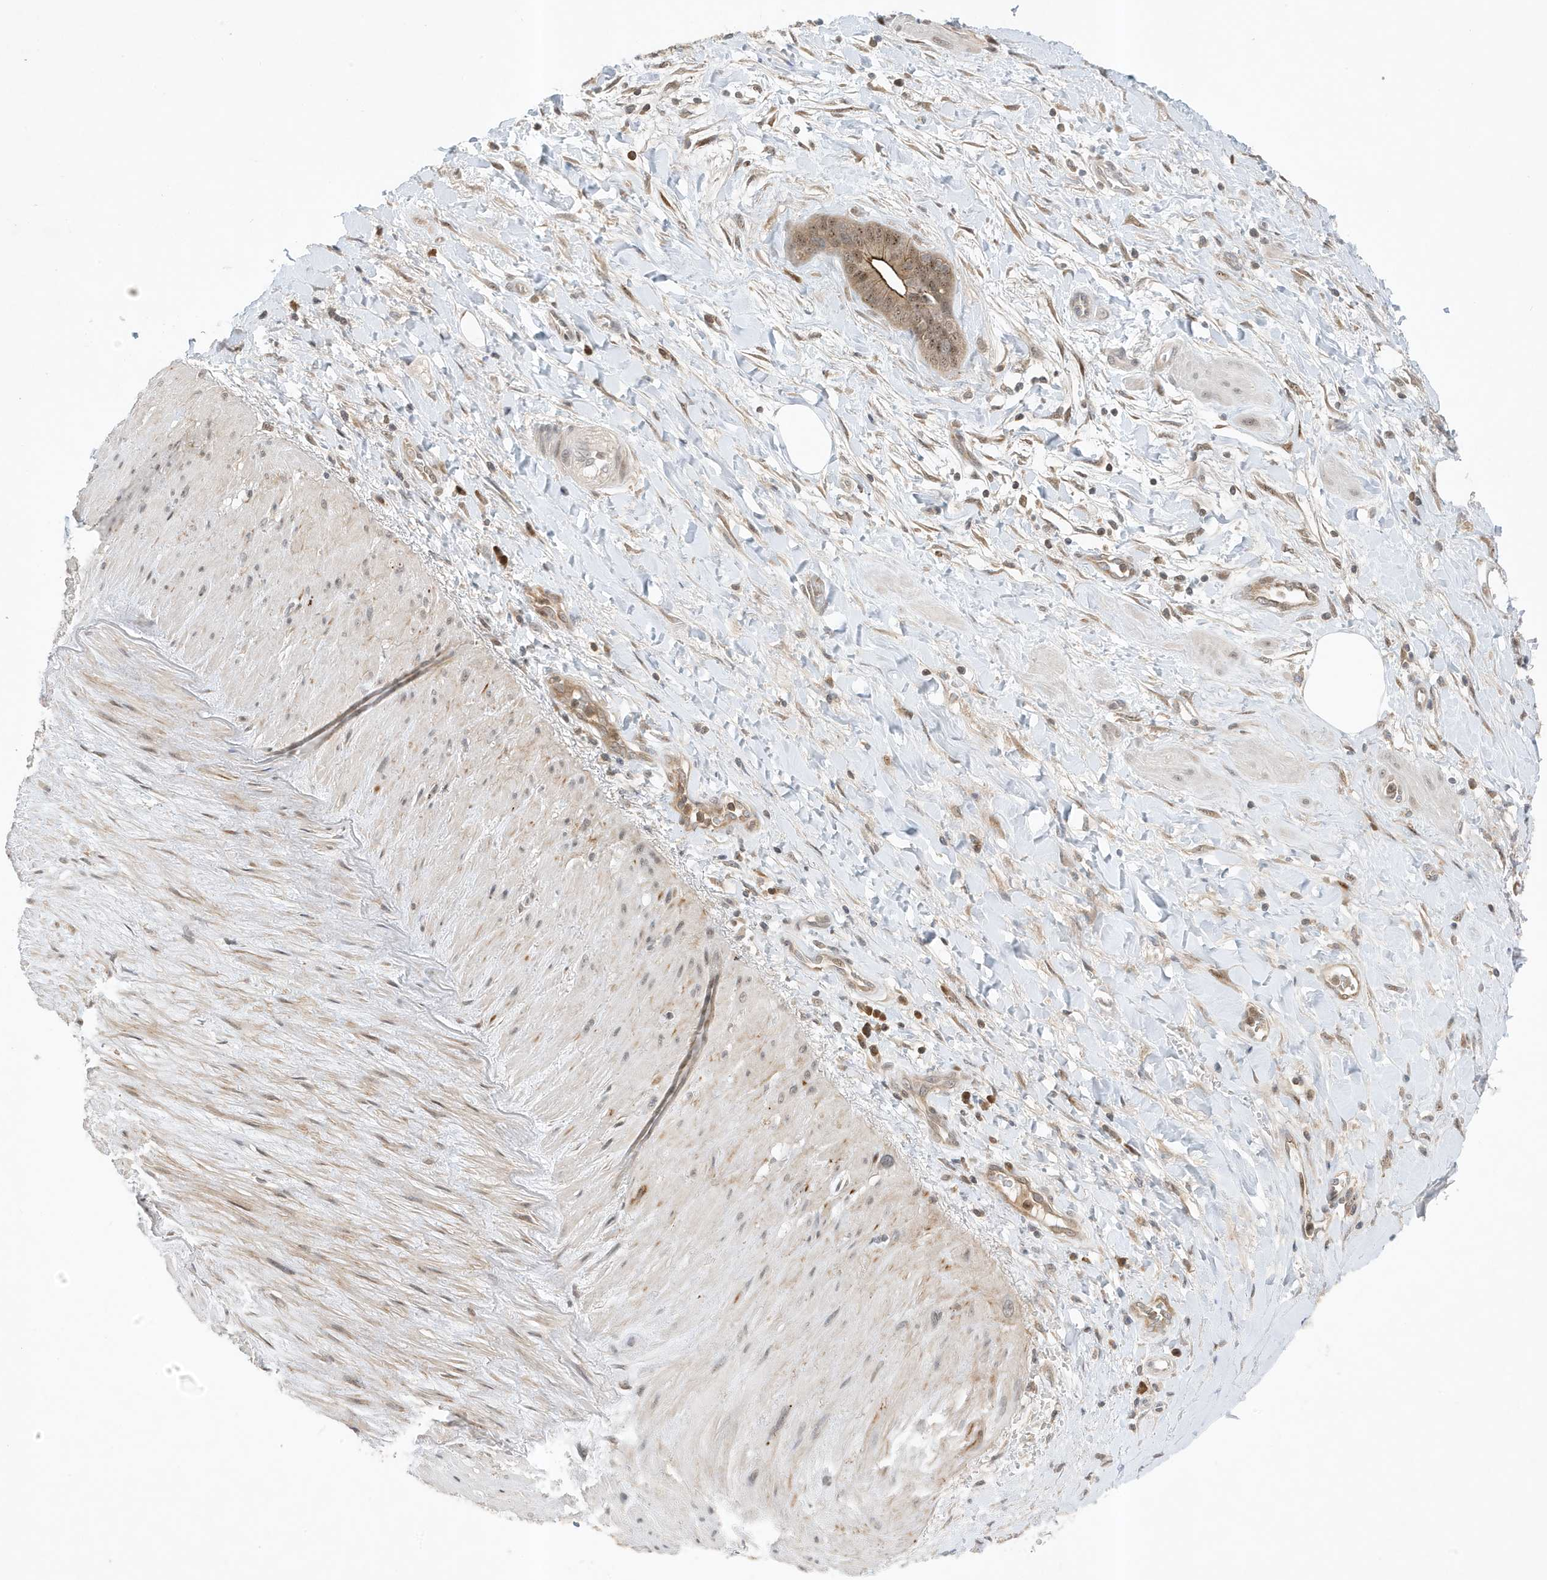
{"staining": {"intensity": "weak", "quantity": ">75%", "location": "cytoplasmic/membranous"}, "tissue": "soft tissue", "cell_type": "Fibroblasts", "image_type": "normal", "snomed": [{"axis": "morphology", "description": "Normal tissue, NOS"}, {"axis": "morphology", "description": "Adenocarcinoma, NOS"}, {"axis": "topography", "description": "Pancreas"}, {"axis": "topography", "description": "Peripheral nerve tissue"}], "caption": "Weak cytoplasmic/membranous expression for a protein is identified in approximately >75% of fibroblasts of normal soft tissue using immunohistochemistry (IHC).", "gene": "MAST3", "patient": {"sex": "male", "age": 59}}